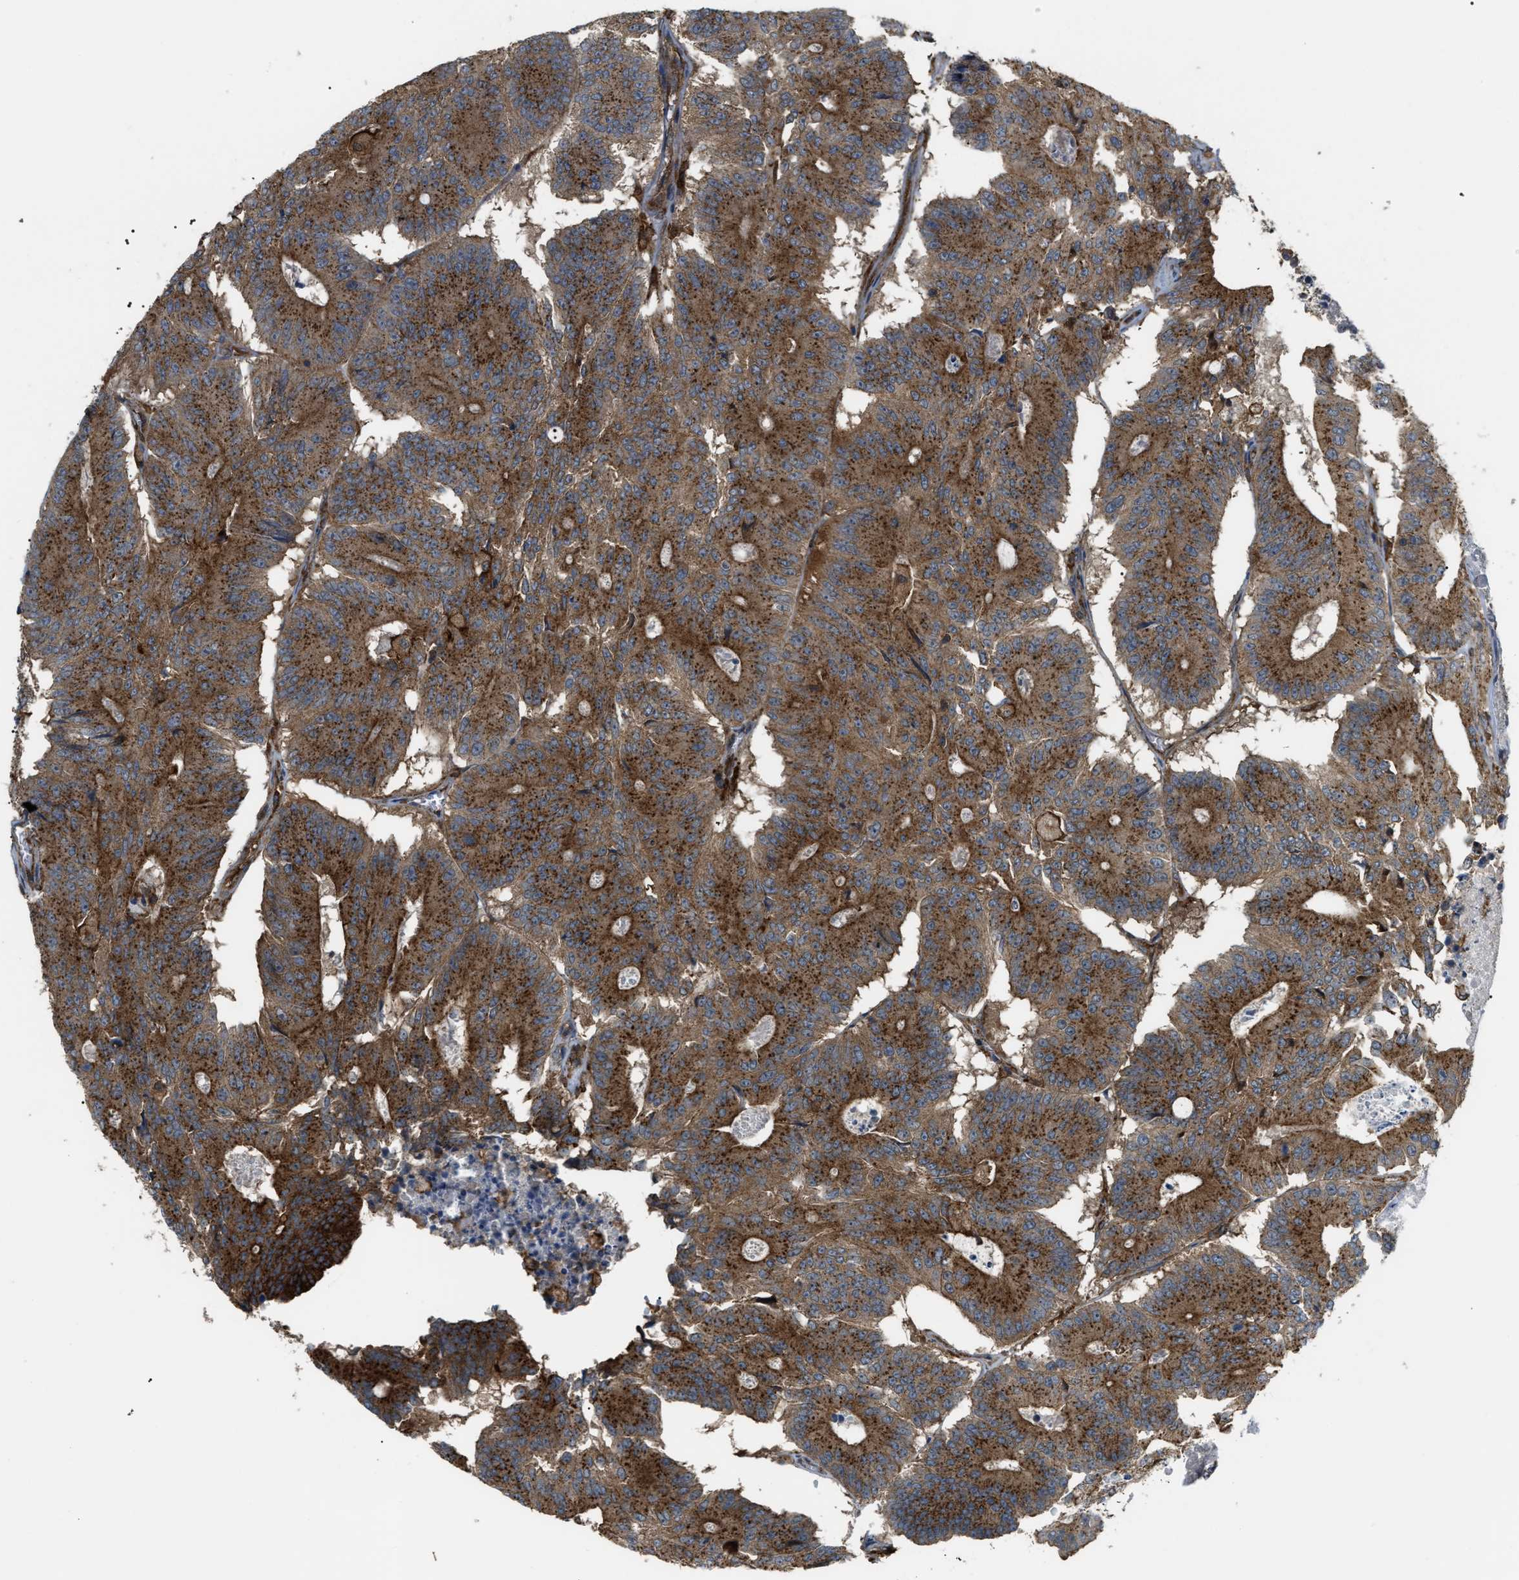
{"staining": {"intensity": "strong", "quantity": ">75%", "location": "cytoplasmic/membranous"}, "tissue": "colorectal cancer", "cell_type": "Tumor cells", "image_type": "cancer", "snomed": [{"axis": "morphology", "description": "Adenocarcinoma, NOS"}, {"axis": "topography", "description": "Colon"}], "caption": "Protein staining exhibits strong cytoplasmic/membranous positivity in about >75% of tumor cells in adenocarcinoma (colorectal).", "gene": "PICALM", "patient": {"sex": "male", "age": 87}}